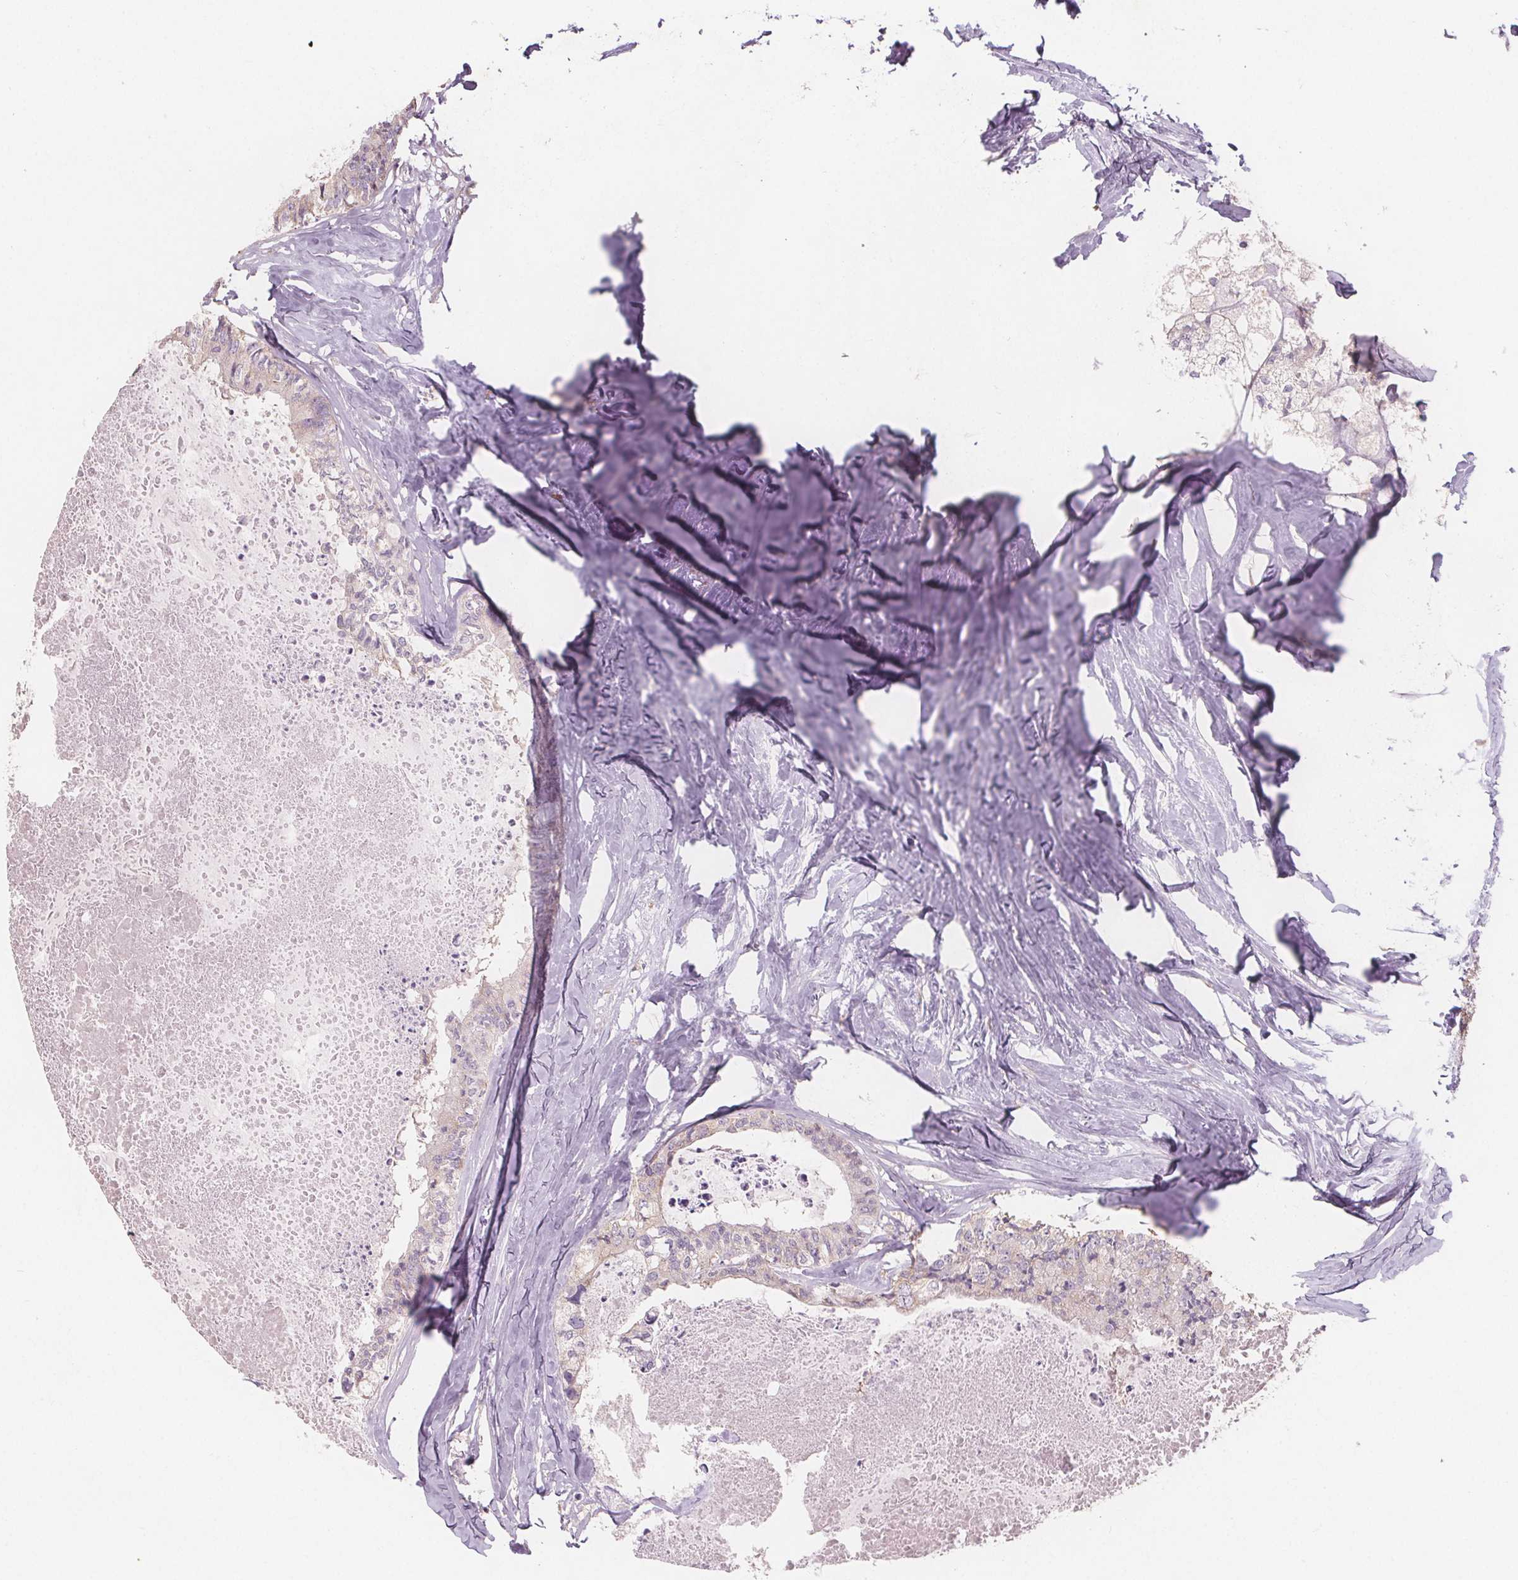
{"staining": {"intensity": "negative", "quantity": "none", "location": "none"}, "tissue": "colorectal cancer", "cell_type": "Tumor cells", "image_type": "cancer", "snomed": [{"axis": "morphology", "description": "Adenocarcinoma, NOS"}, {"axis": "topography", "description": "Colon"}, {"axis": "topography", "description": "Rectum"}], "caption": "This is an immunohistochemistry (IHC) photomicrograph of human colorectal cancer (adenocarcinoma). There is no positivity in tumor cells.", "gene": "TMEM80", "patient": {"sex": "male", "age": 57}}